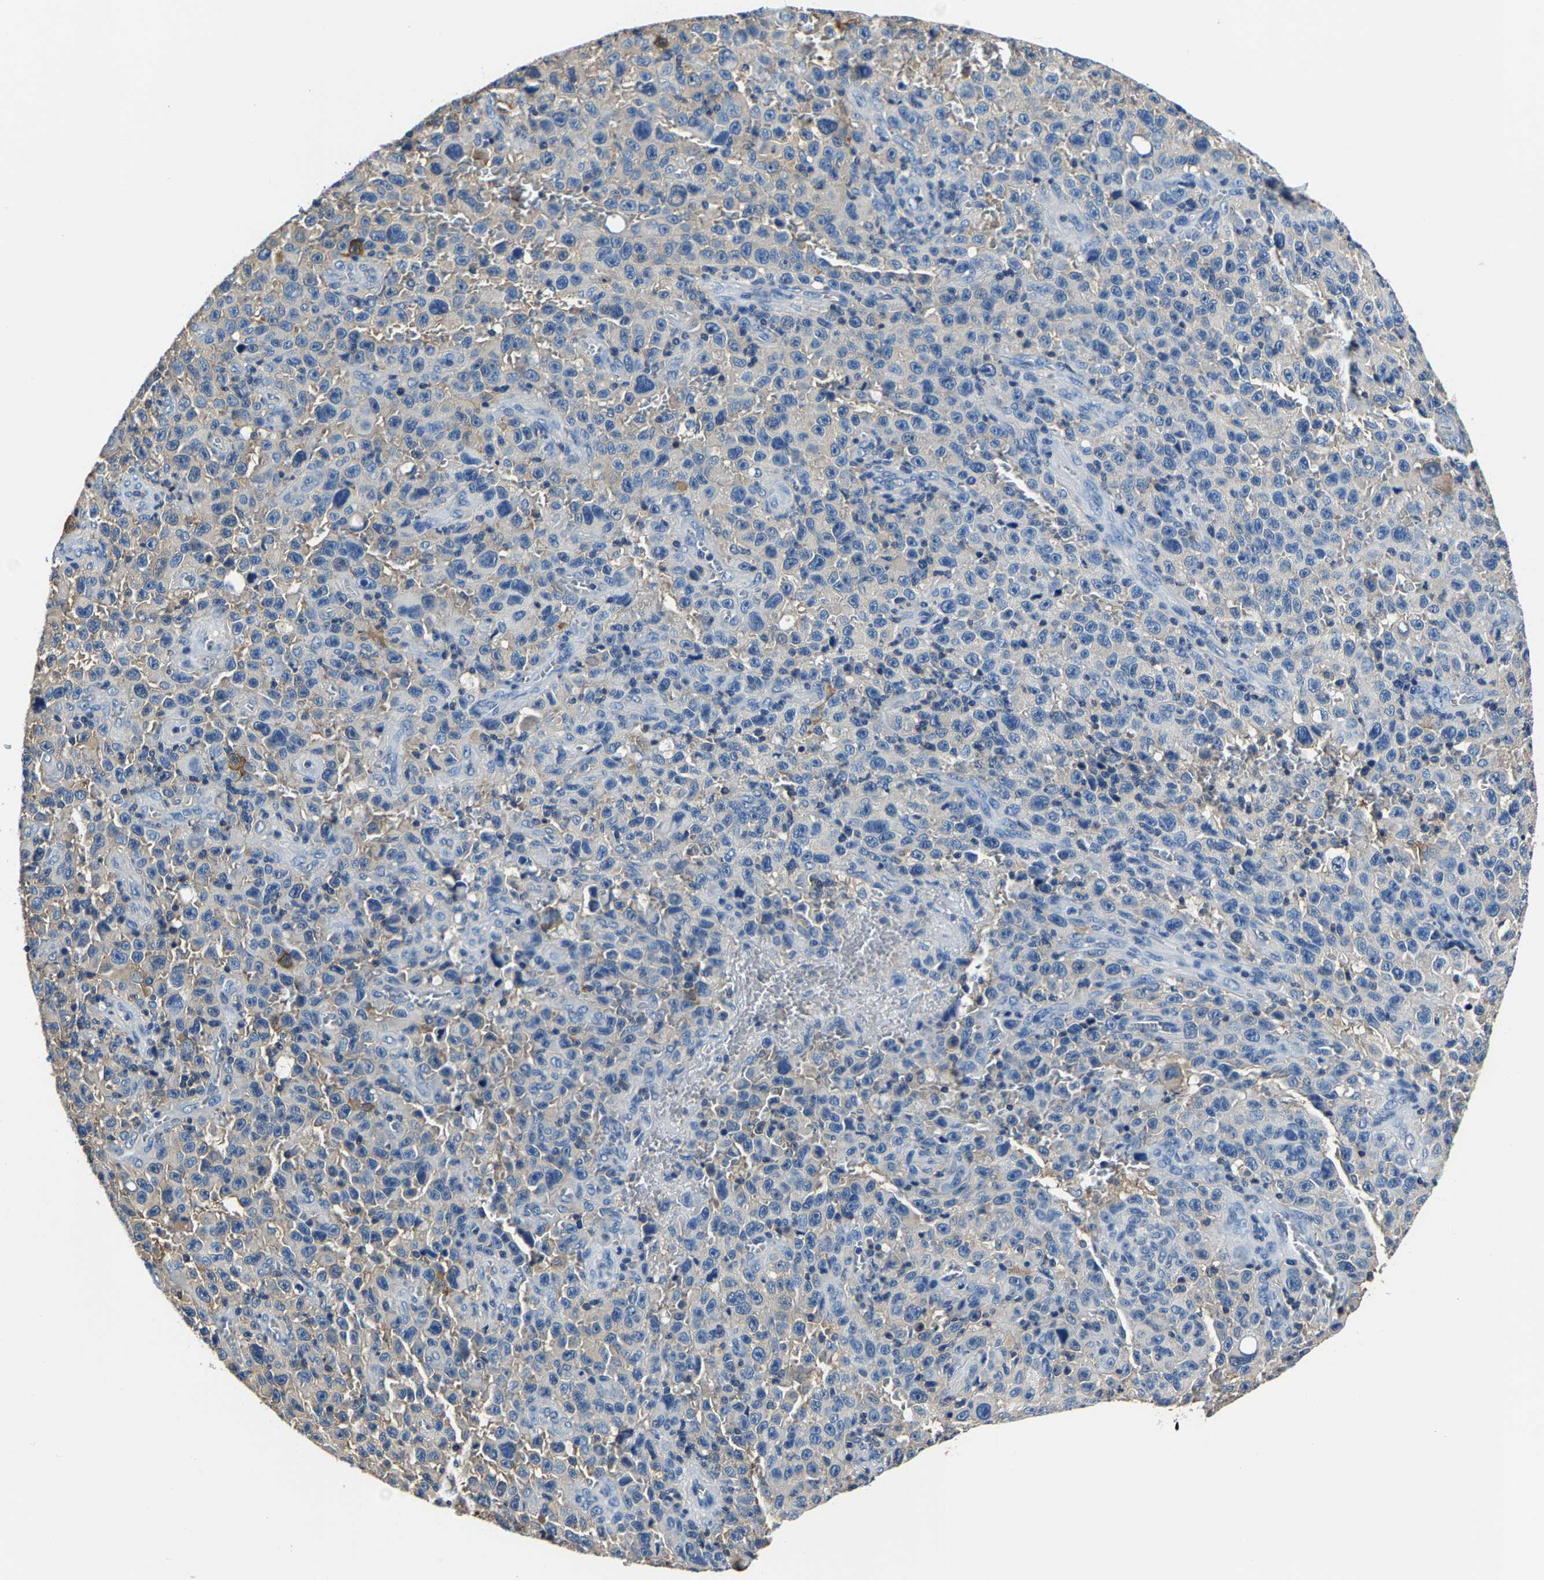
{"staining": {"intensity": "negative", "quantity": "none", "location": "none"}, "tissue": "melanoma", "cell_type": "Tumor cells", "image_type": "cancer", "snomed": [{"axis": "morphology", "description": "Malignant melanoma, NOS"}, {"axis": "topography", "description": "Skin"}], "caption": "This micrograph is of melanoma stained with IHC to label a protein in brown with the nuclei are counter-stained blue. There is no expression in tumor cells.", "gene": "ALDOB", "patient": {"sex": "female", "age": 82}}